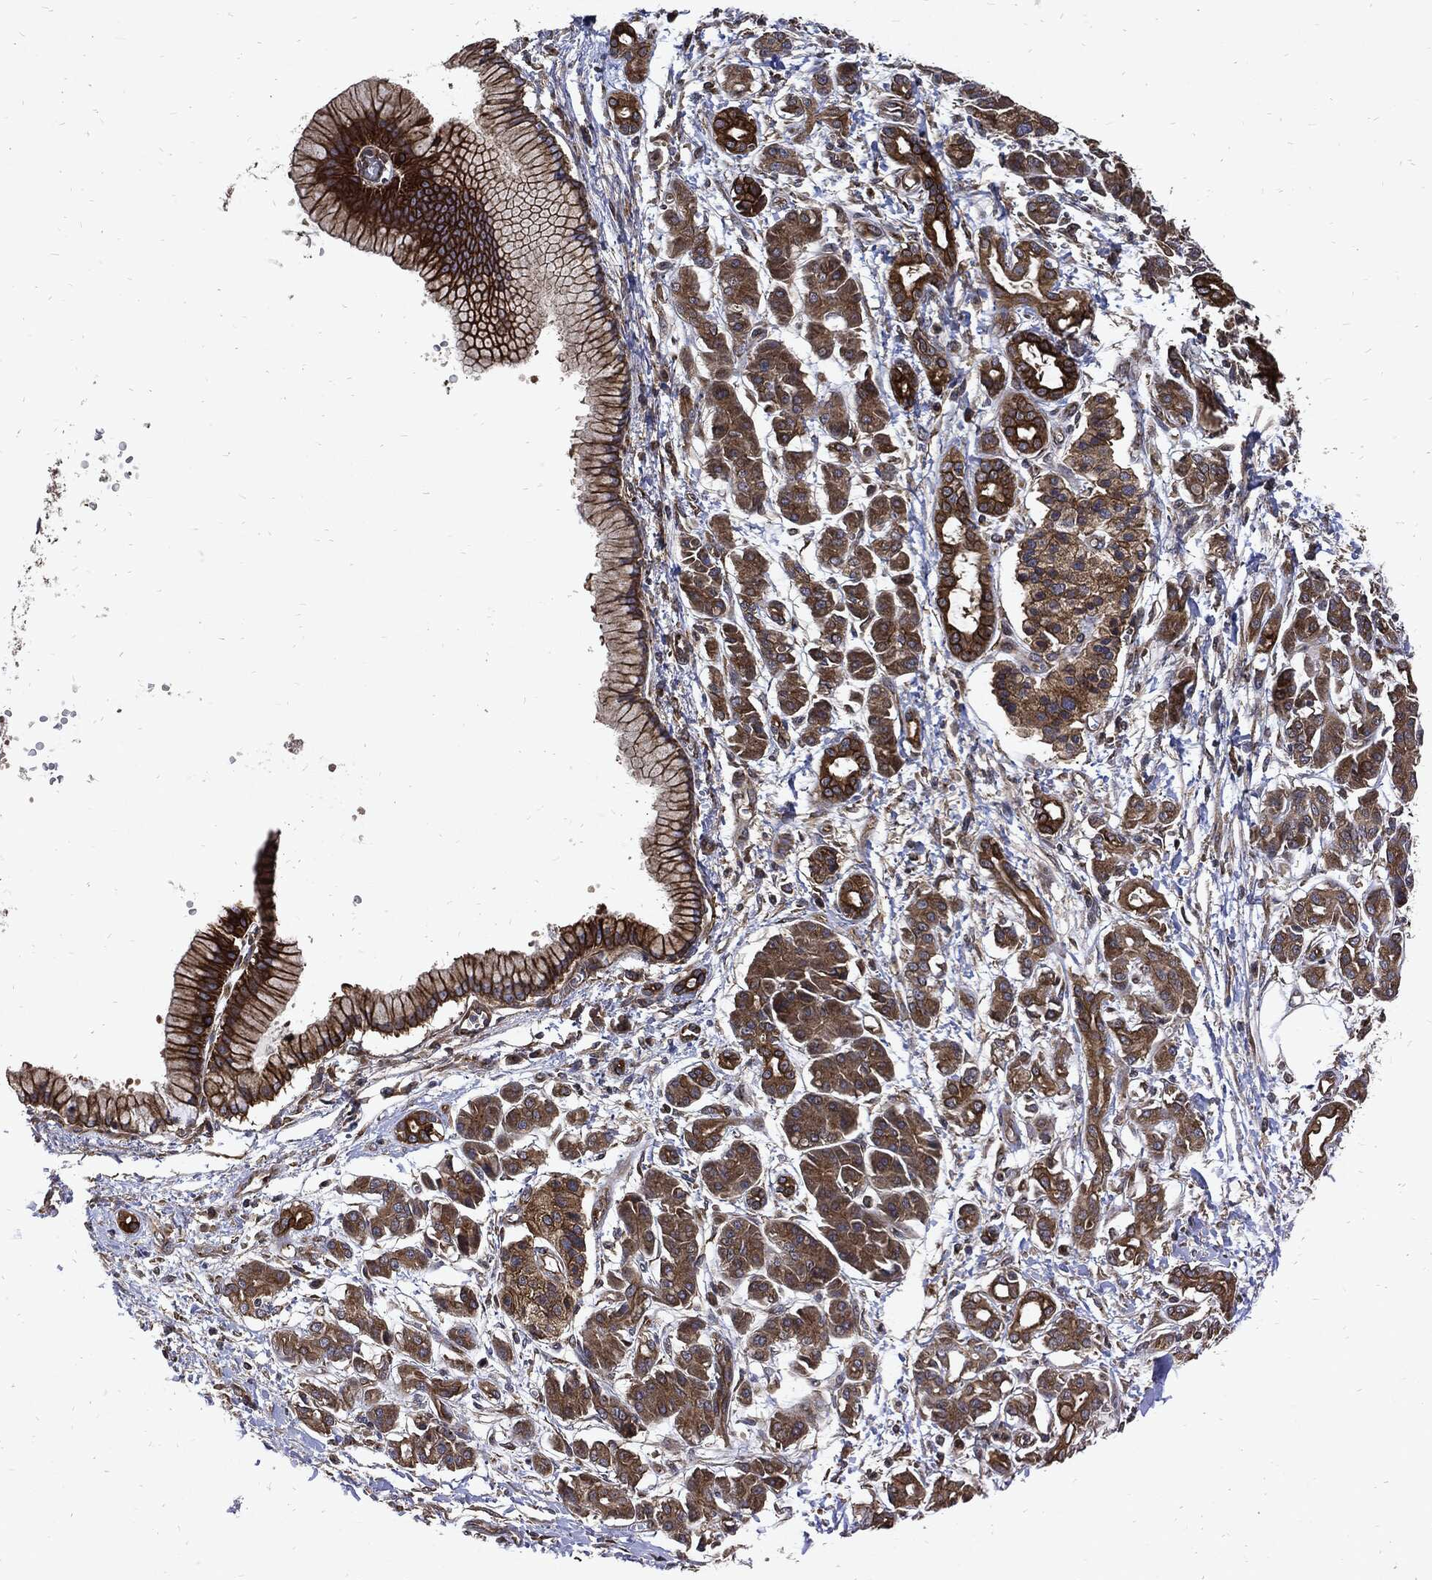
{"staining": {"intensity": "strong", "quantity": ">75%", "location": "cytoplasmic/membranous"}, "tissue": "pancreatic cancer", "cell_type": "Tumor cells", "image_type": "cancer", "snomed": [{"axis": "morphology", "description": "Adenocarcinoma, NOS"}, {"axis": "topography", "description": "Pancreas"}], "caption": "The image shows immunohistochemical staining of pancreatic cancer. There is strong cytoplasmic/membranous expression is appreciated in about >75% of tumor cells.", "gene": "DCTN1", "patient": {"sex": "male", "age": 72}}